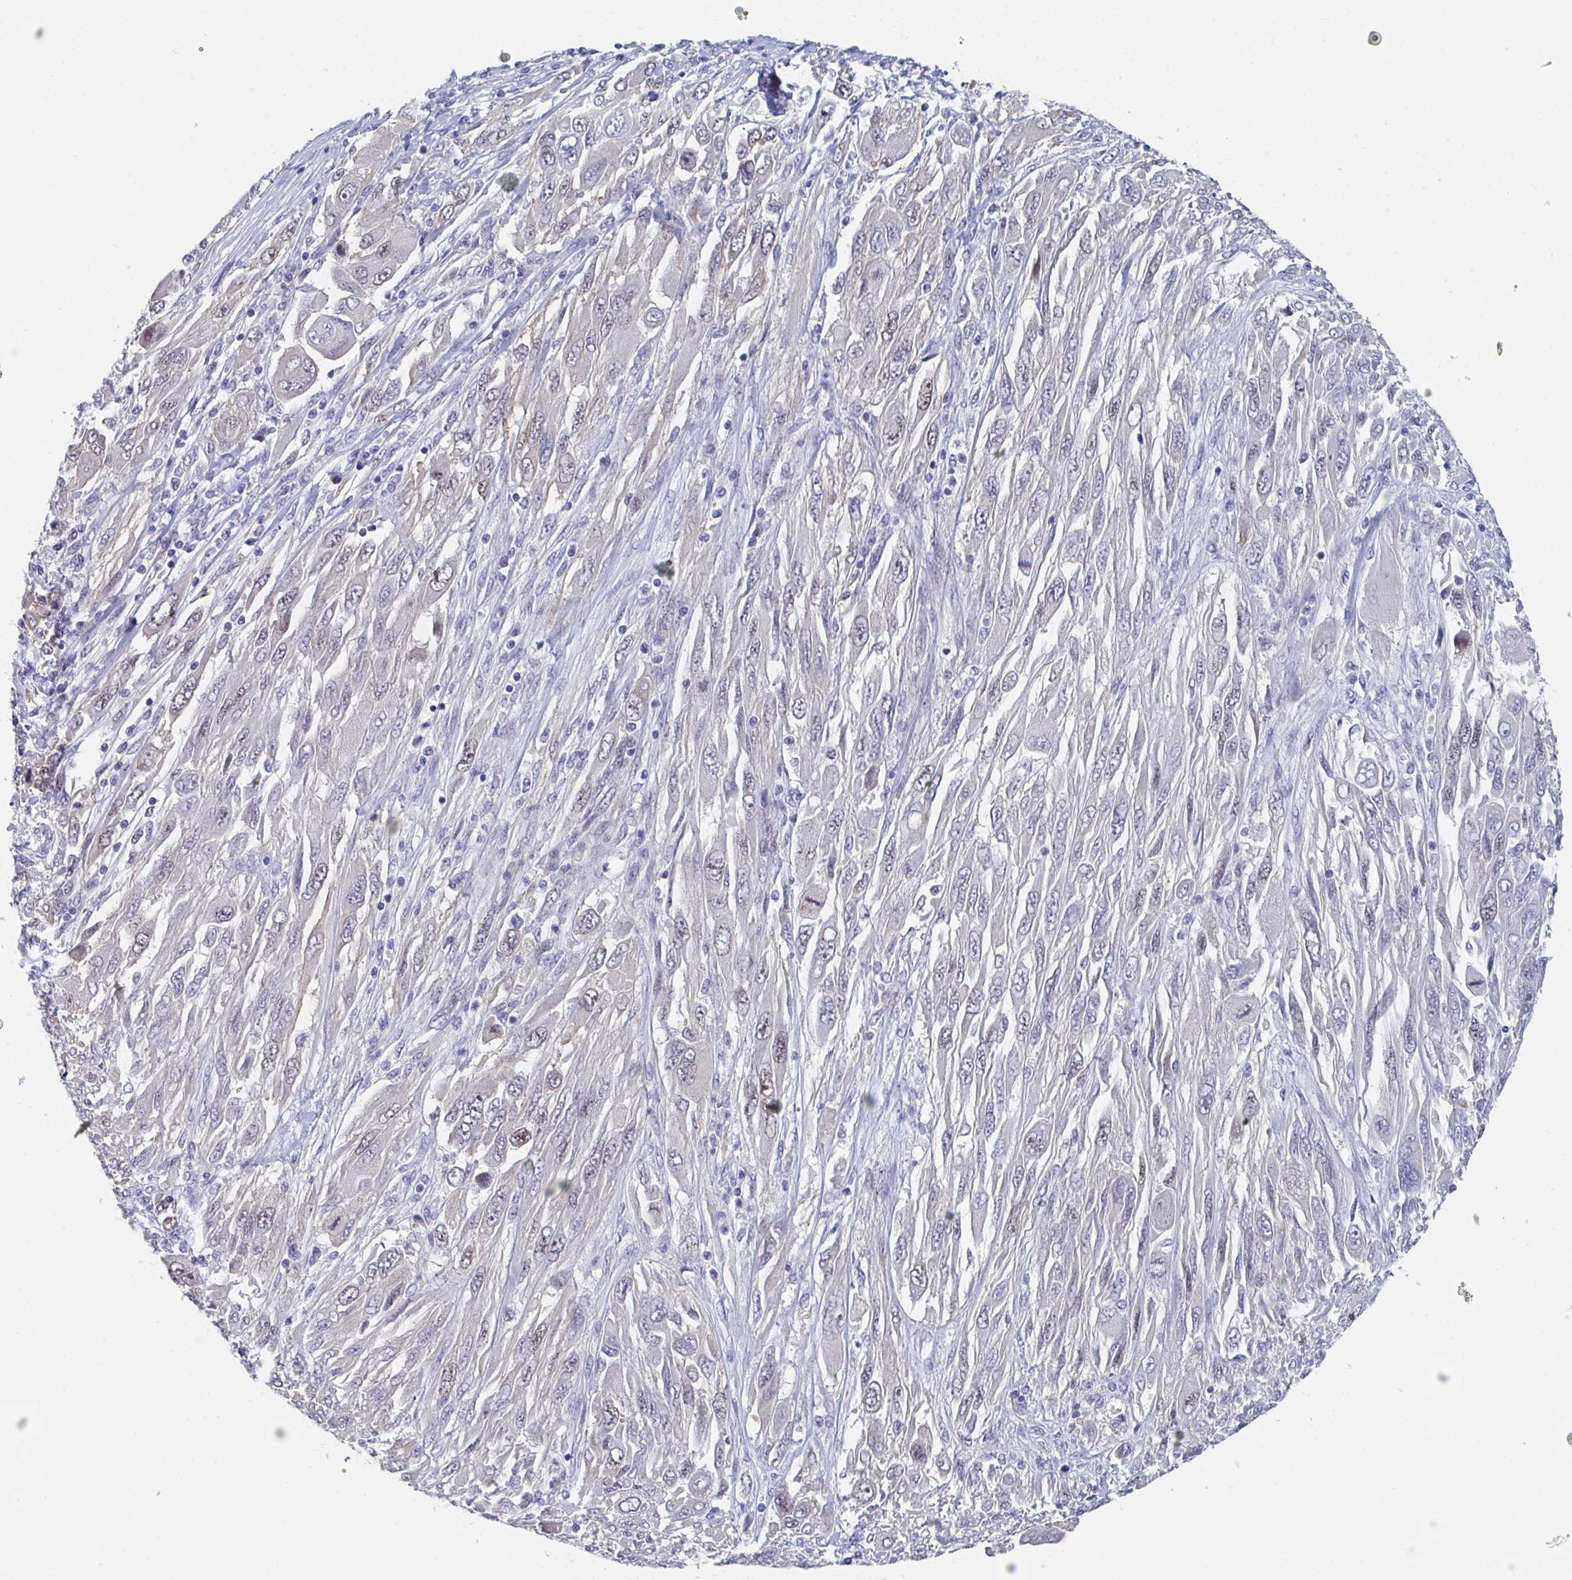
{"staining": {"intensity": "negative", "quantity": "none", "location": "none"}, "tissue": "melanoma", "cell_type": "Tumor cells", "image_type": "cancer", "snomed": [{"axis": "morphology", "description": "Malignant melanoma, NOS"}, {"axis": "topography", "description": "Skin"}], "caption": "High magnification brightfield microscopy of malignant melanoma stained with DAB (brown) and counterstained with hematoxylin (blue): tumor cells show no significant staining. (DAB IHC with hematoxylin counter stain).", "gene": "CENPT", "patient": {"sex": "female", "age": 91}}